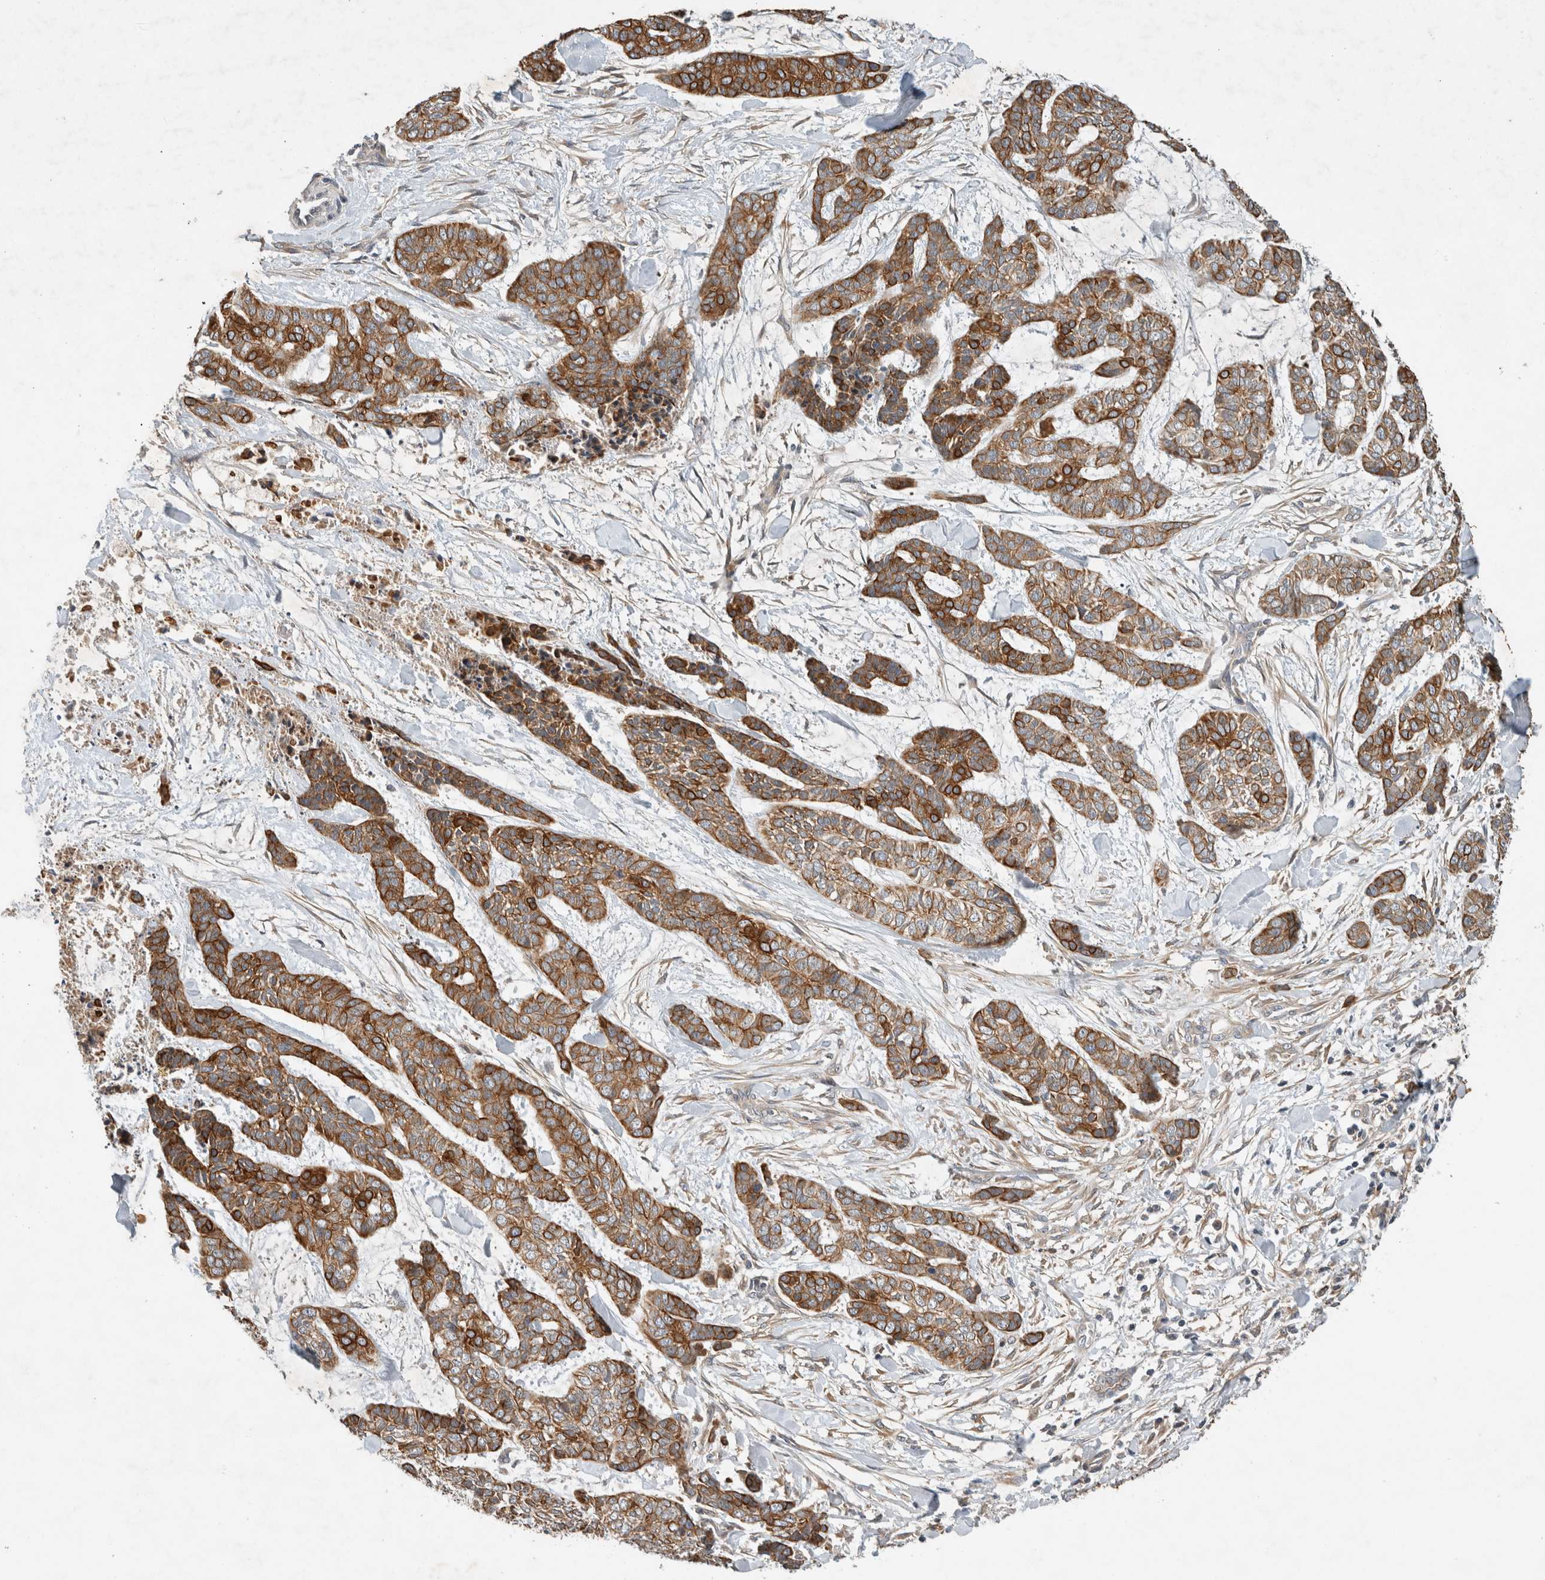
{"staining": {"intensity": "strong", "quantity": ">75%", "location": "cytoplasmic/membranous"}, "tissue": "skin cancer", "cell_type": "Tumor cells", "image_type": "cancer", "snomed": [{"axis": "morphology", "description": "Basal cell carcinoma"}, {"axis": "topography", "description": "Skin"}], "caption": "DAB (3,3'-diaminobenzidine) immunohistochemical staining of skin cancer shows strong cytoplasmic/membranous protein positivity in about >75% of tumor cells. The staining is performed using DAB brown chromogen to label protein expression. The nuclei are counter-stained blue using hematoxylin.", "gene": "ARMC9", "patient": {"sex": "female", "age": 64}}